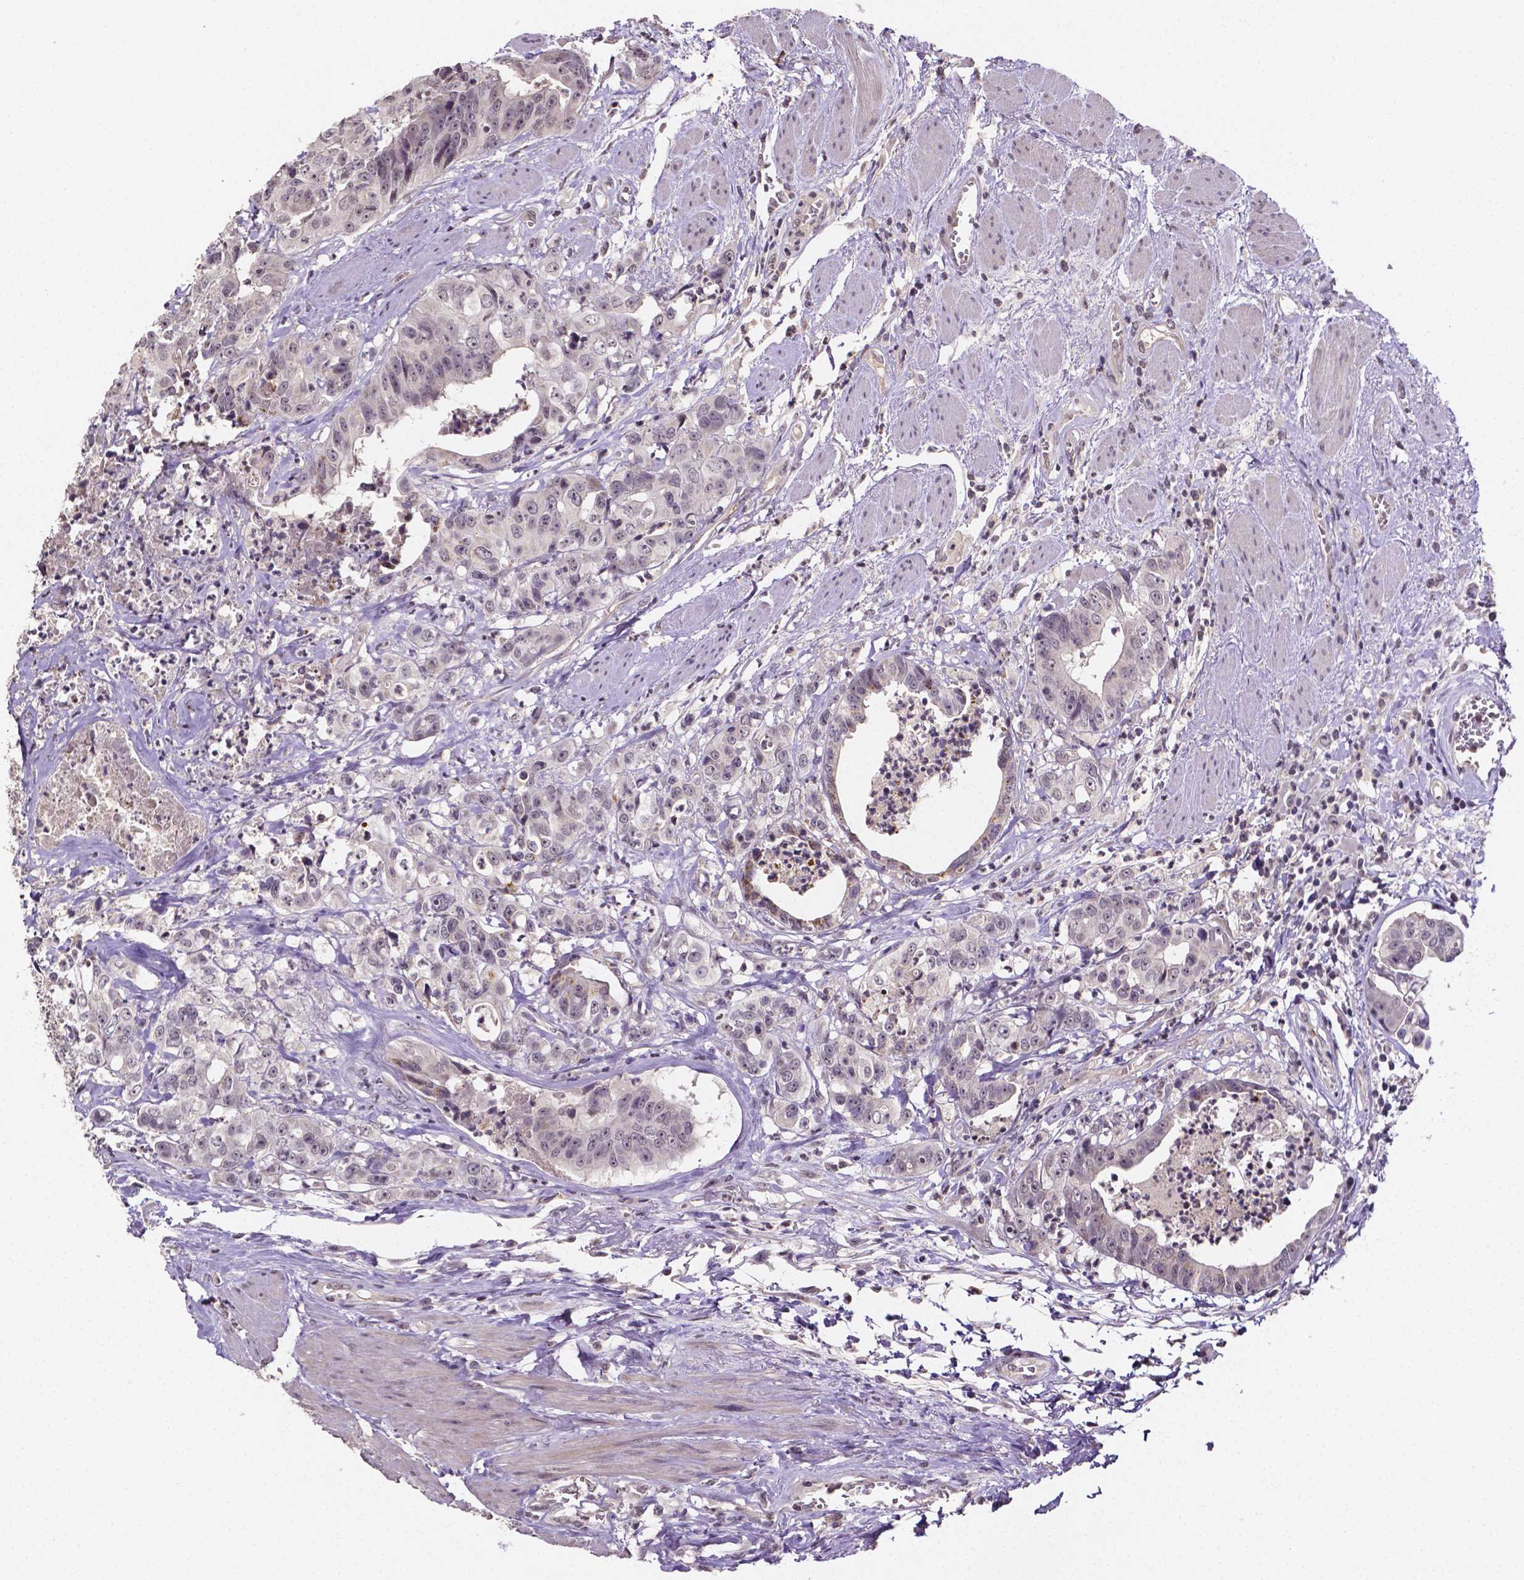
{"staining": {"intensity": "negative", "quantity": "none", "location": "none"}, "tissue": "colorectal cancer", "cell_type": "Tumor cells", "image_type": "cancer", "snomed": [{"axis": "morphology", "description": "Adenocarcinoma, NOS"}, {"axis": "topography", "description": "Rectum"}], "caption": "Immunohistochemical staining of human colorectal cancer (adenocarcinoma) exhibits no significant staining in tumor cells.", "gene": "NRGN", "patient": {"sex": "female", "age": 62}}